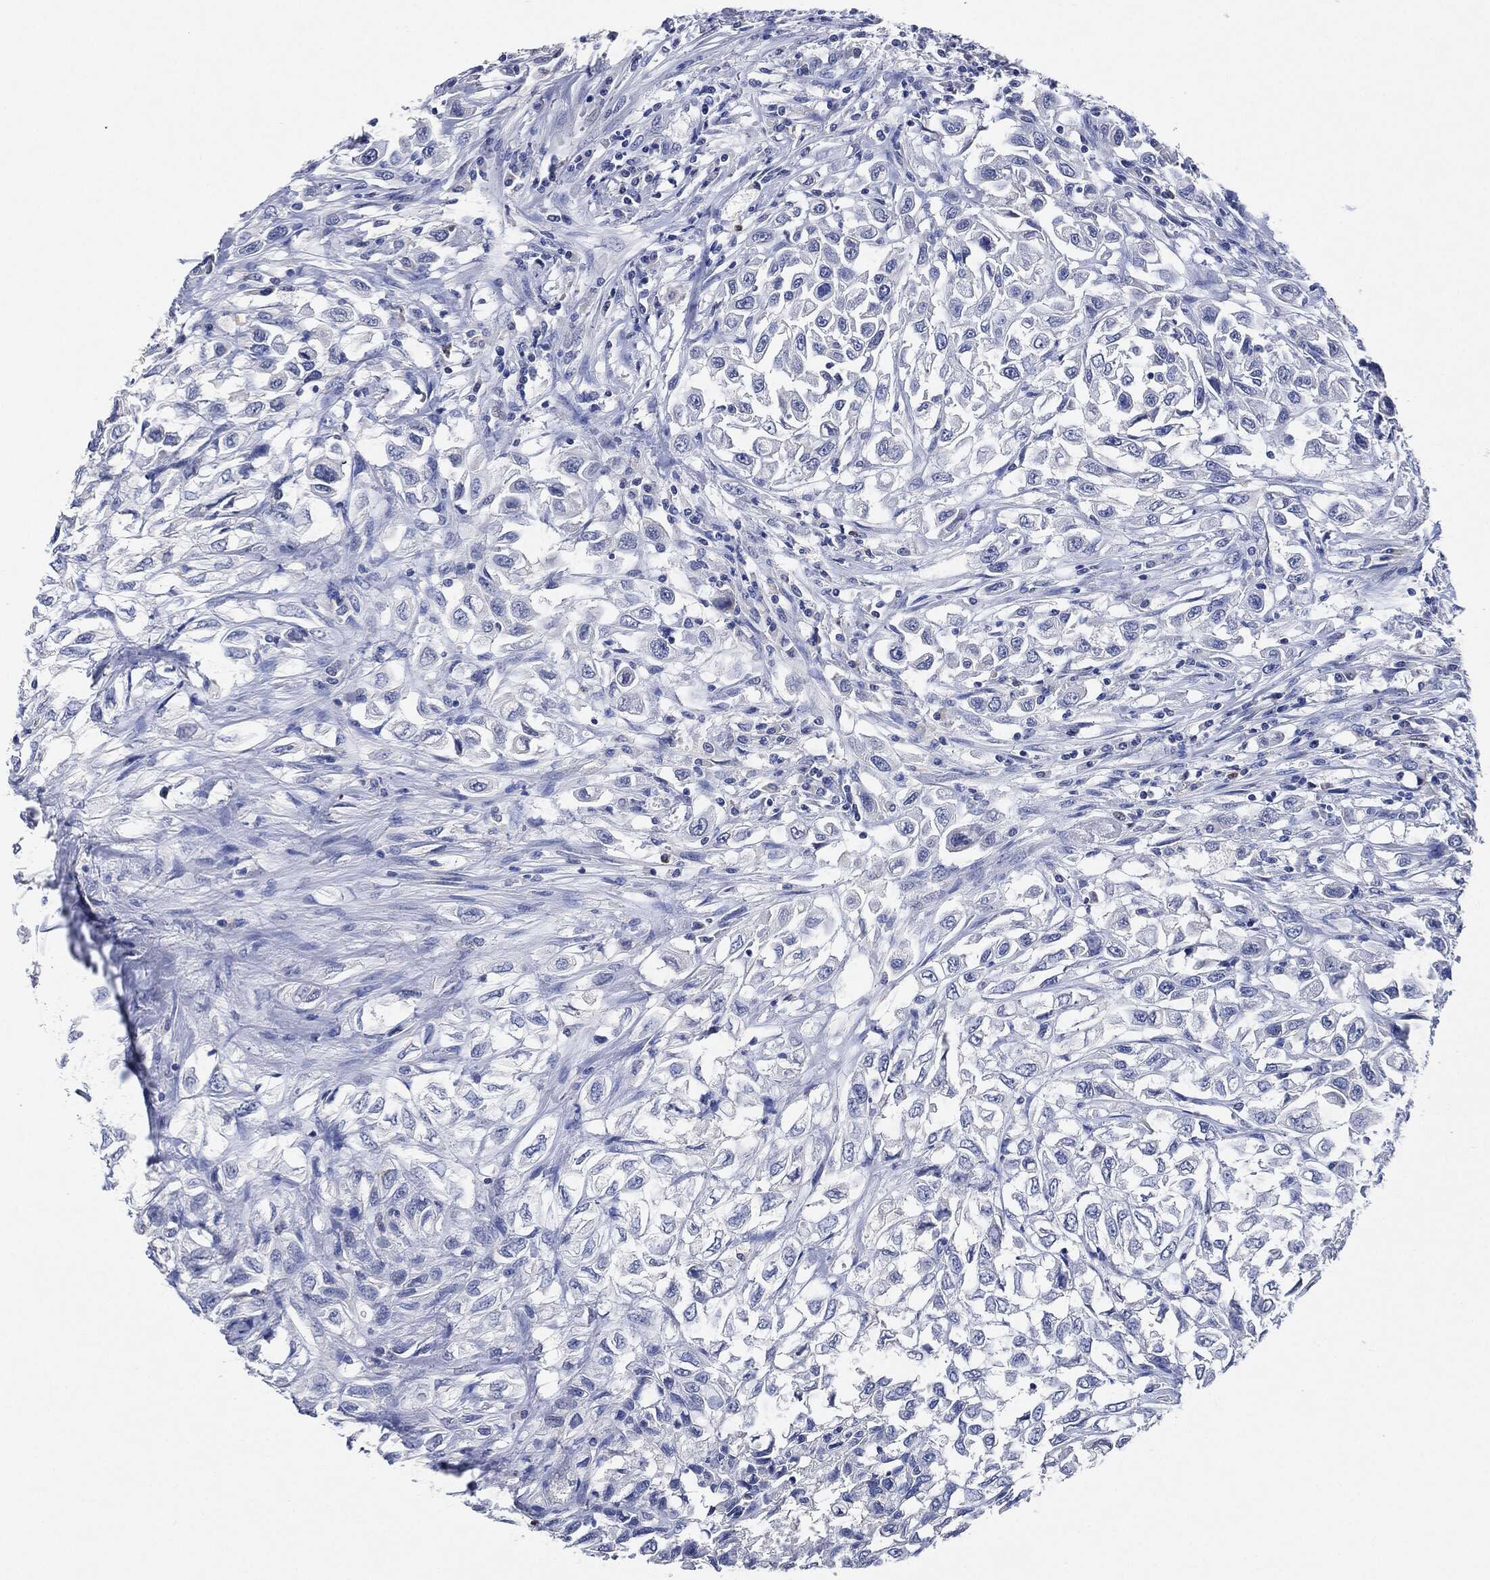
{"staining": {"intensity": "negative", "quantity": "none", "location": "none"}, "tissue": "urothelial cancer", "cell_type": "Tumor cells", "image_type": "cancer", "snomed": [{"axis": "morphology", "description": "Urothelial carcinoma, High grade"}, {"axis": "topography", "description": "Urinary bladder"}], "caption": "This is an immunohistochemistry (IHC) micrograph of human urothelial cancer. There is no expression in tumor cells.", "gene": "NTRK1", "patient": {"sex": "female", "age": 56}}